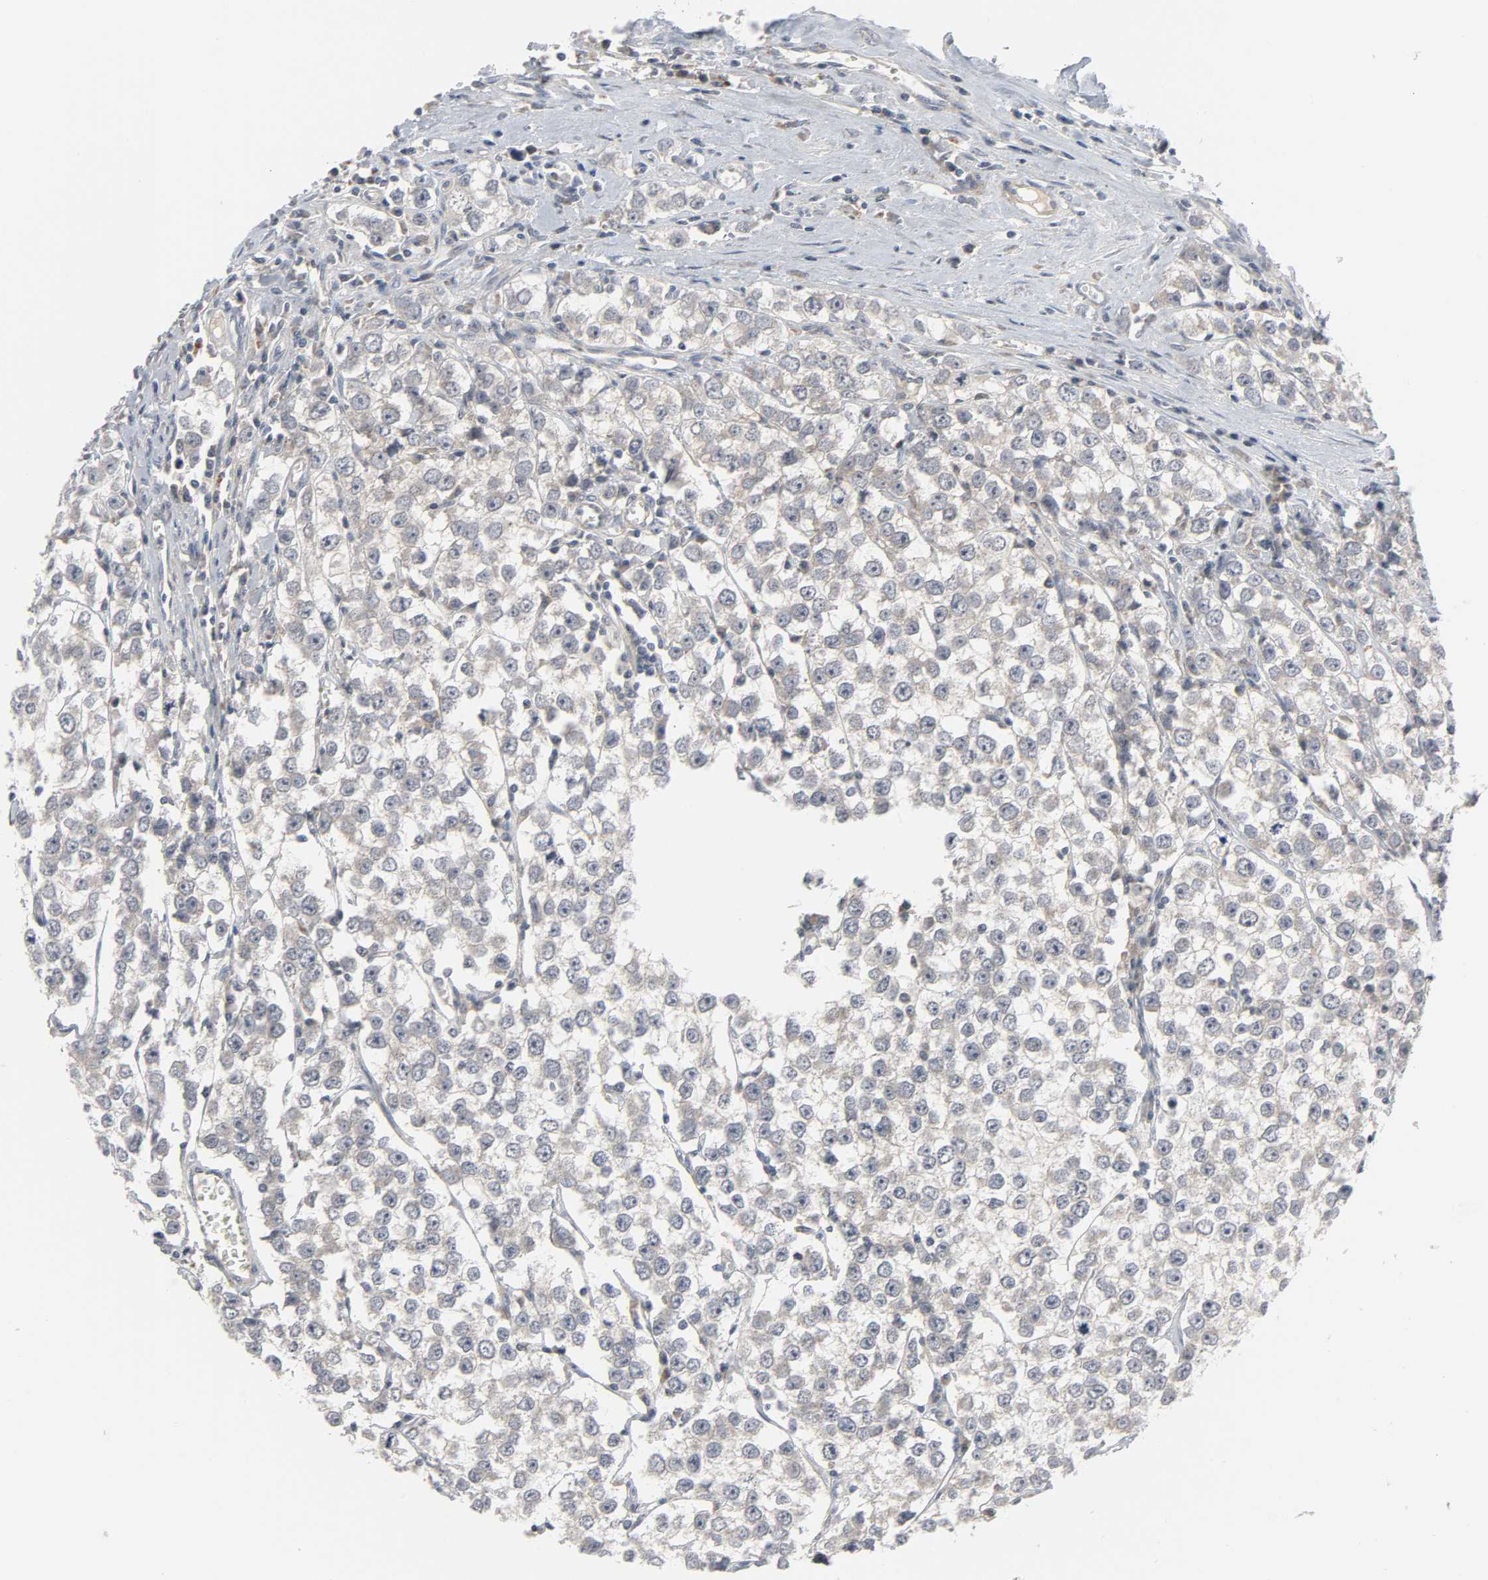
{"staining": {"intensity": "weak", "quantity": "25%-75%", "location": "cytoplasmic/membranous"}, "tissue": "testis cancer", "cell_type": "Tumor cells", "image_type": "cancer", "snomed": [{"axis": "morphology", "description": "Seminoma, NOS"}, {"axis": "morphology", "description": "Carcinoma, Embryonal, NOS"}, {"axis": "topography", "description": "Testis"}], "caption": "Tumor cells display low levels of weak cytoplasmic/membranous staining in approximately 25%-75% of cells in human testis cancer. (brown staining indicates protein expression, while blue staining denotes nuclei).", "gene": "CLIP1", "patient": {"sex": "male", "age": 52}}